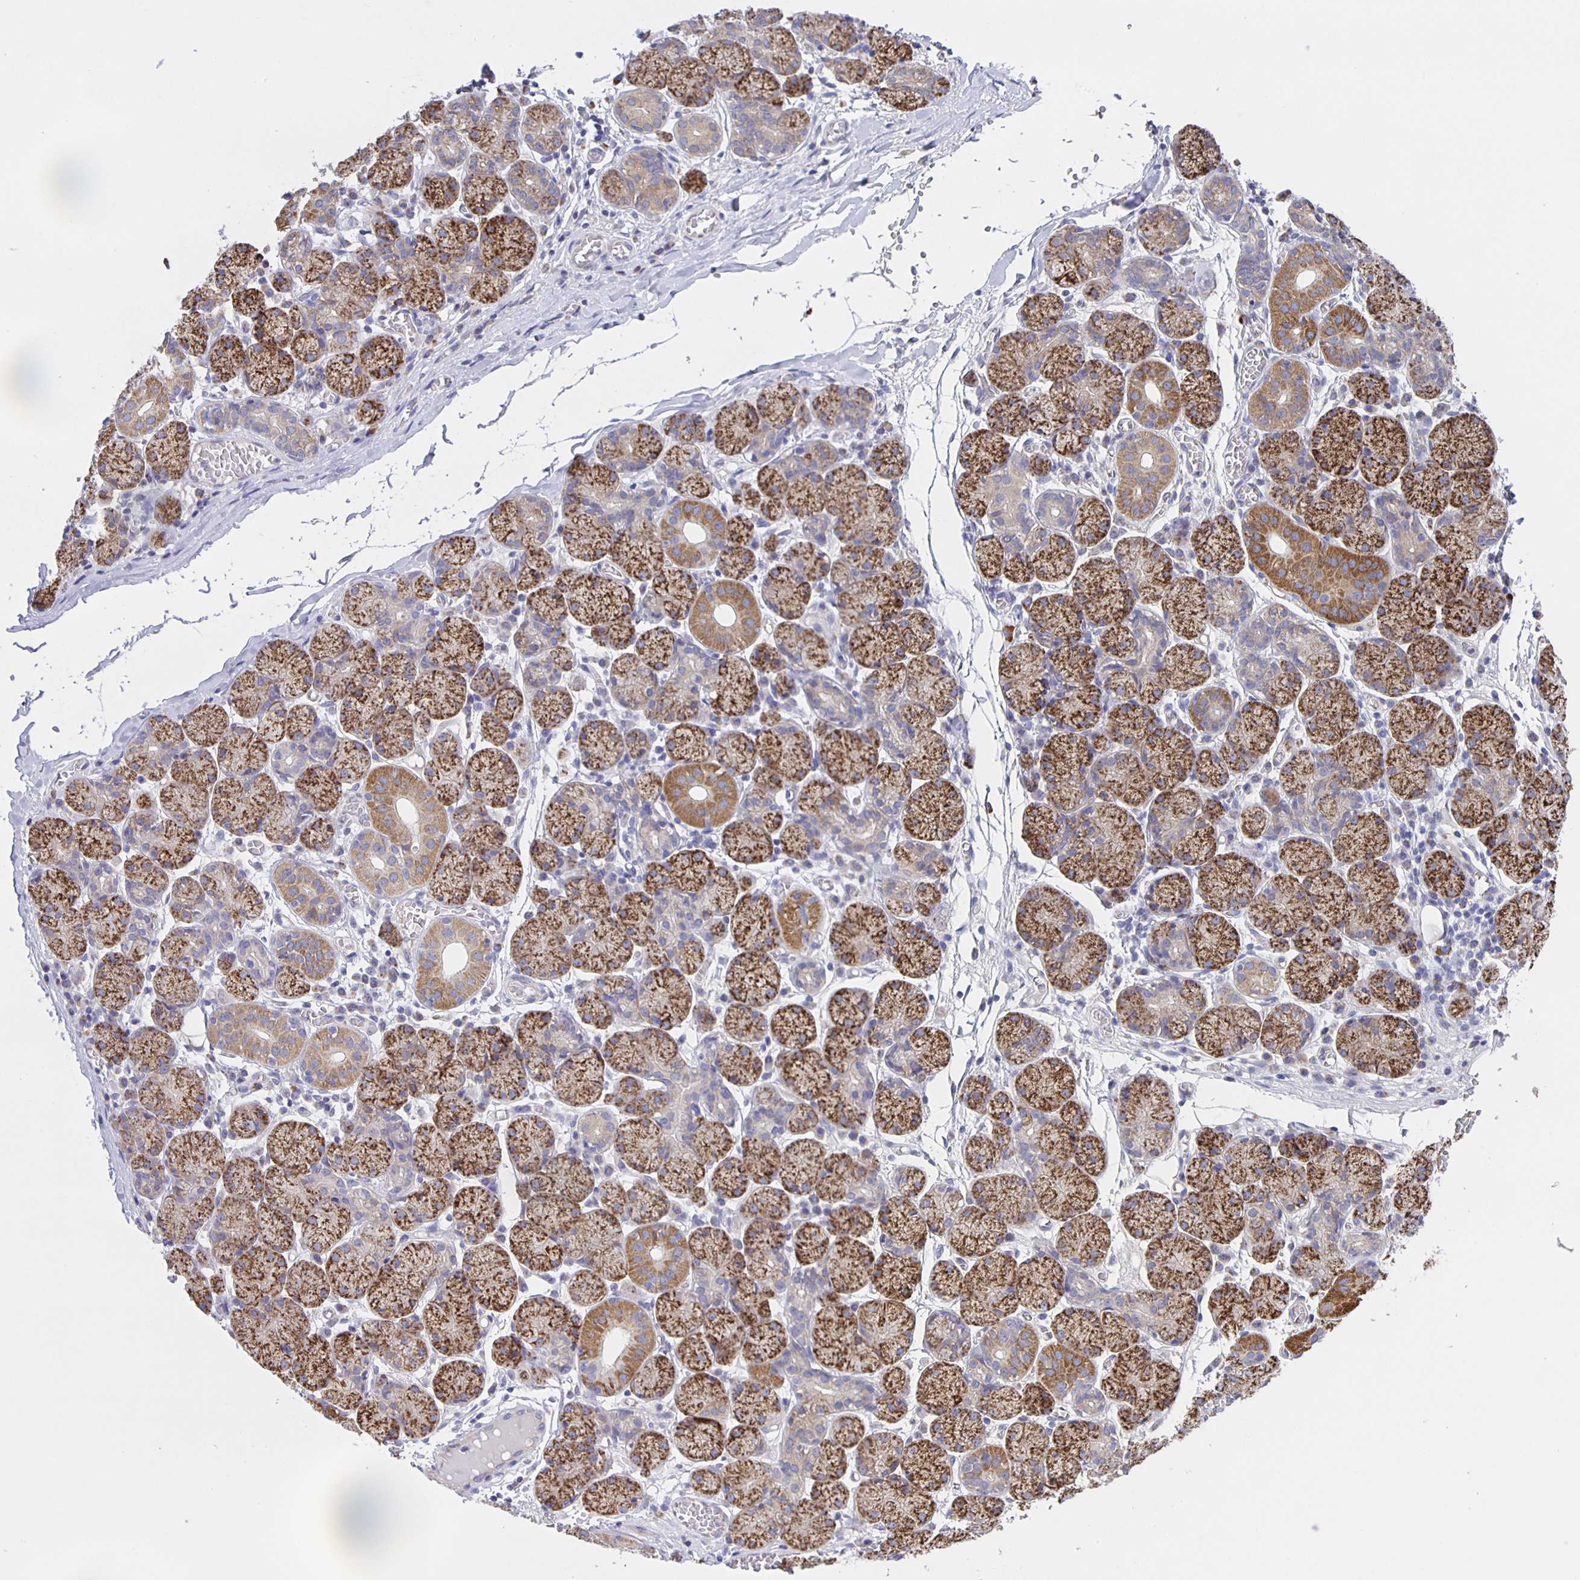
{"staining": {"intensity": "strong", "quantity": ">75%", "location": "cytoplasmic/membranous"}, "tissue": "salivary gland", "cell_type": "Glandular cells", "image_type": "normal", "snomed": [{"axis": "morphology", "description": "Normal tissue, NOS"}, {"axis": "topography", "description": "Salivary gland"}], "caption": "Glandular cells show strong cytoplasmic/membranous expression in approximately >75% of cells in benign salivary gland. Using DAB (brown) and hematoxylin (blue) stains, captured at high magnification using brightfield microscopy.", "gene": "JMJD4", "patient": {"sex": "female", "age": 24}}